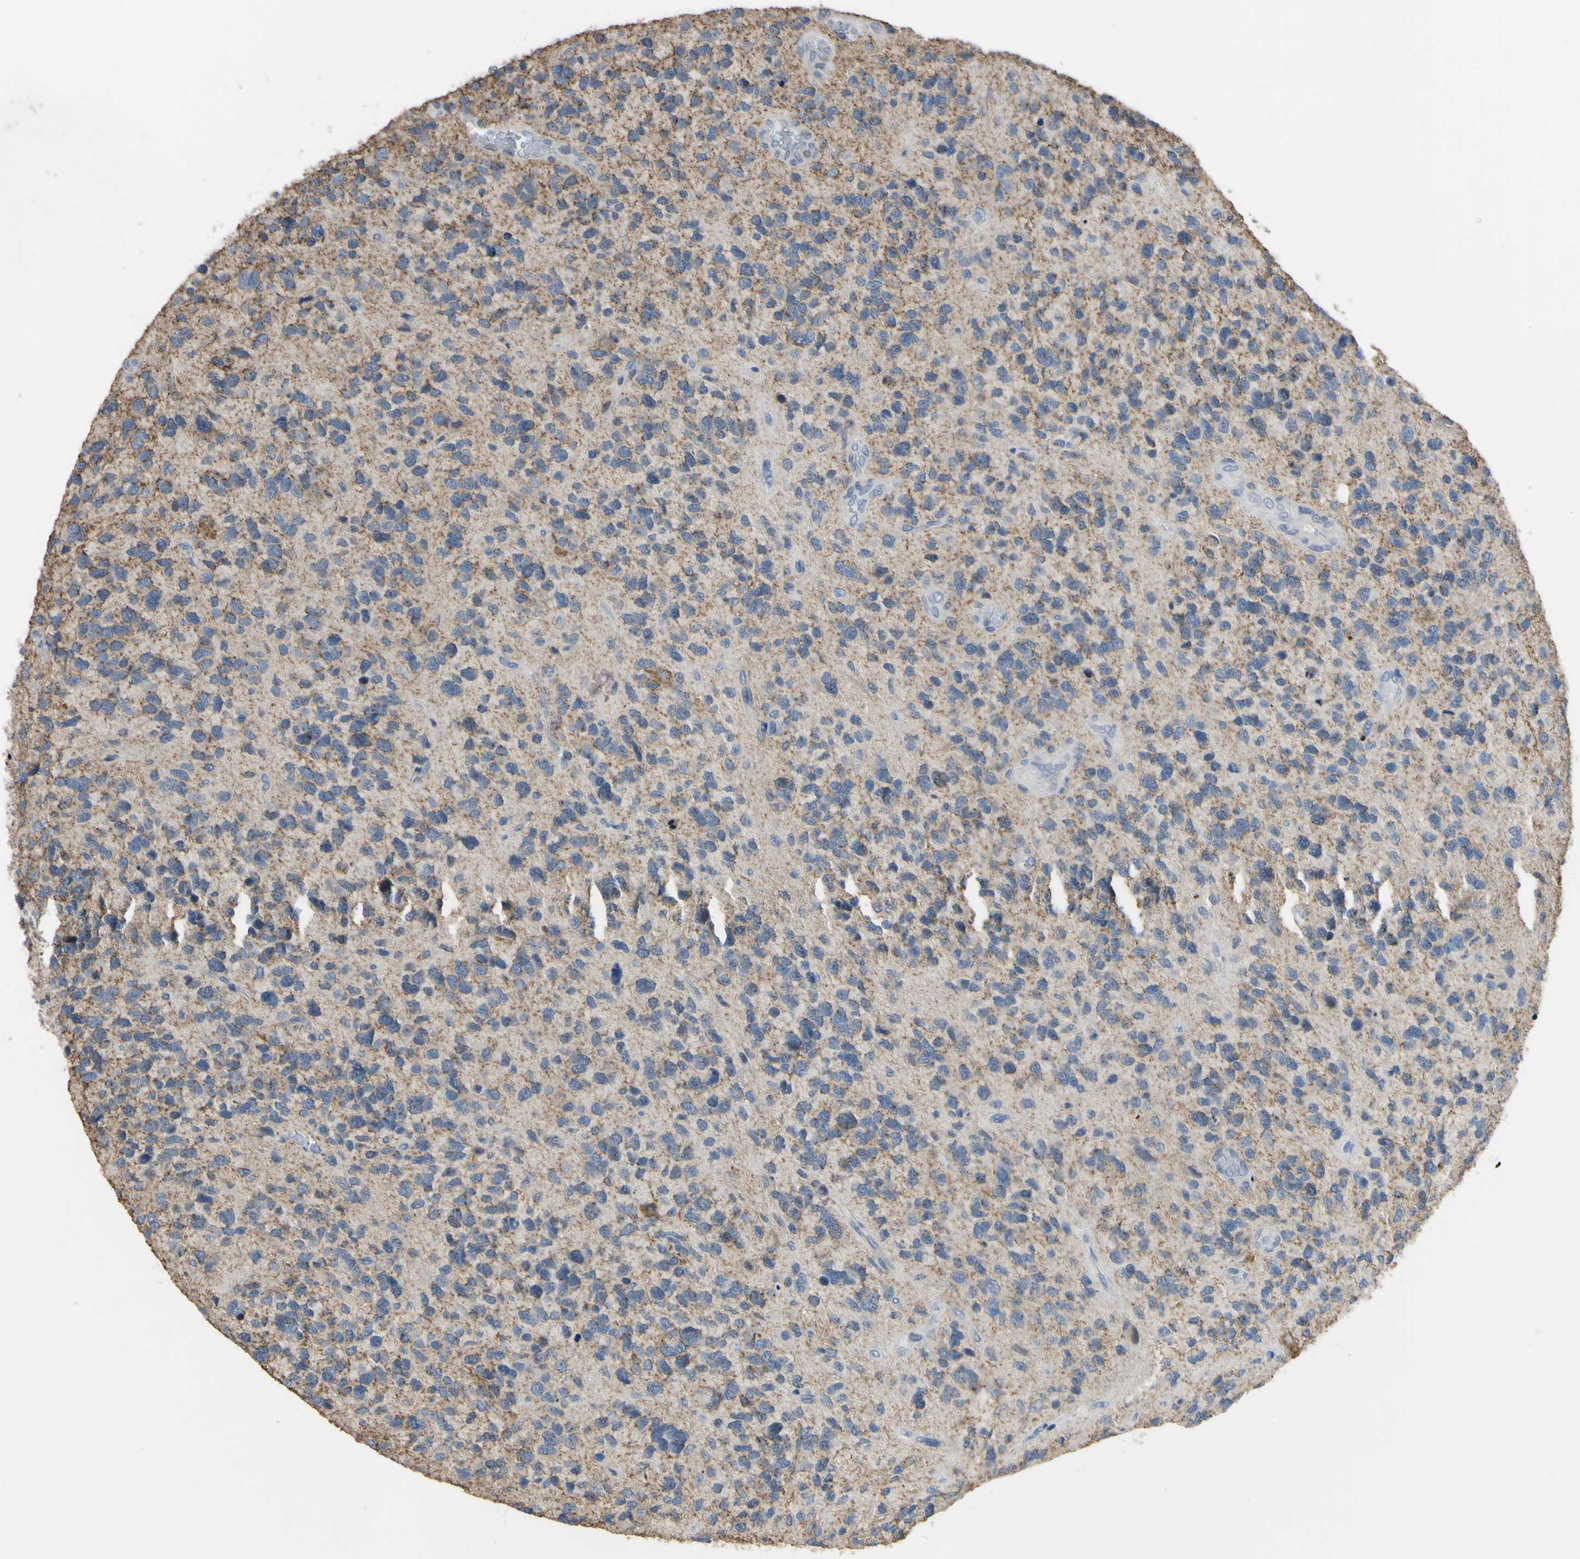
{"staining": {"intensity": "moderate", "quantity": ">75%", "location": "cytoplasmic/membranous"}, "tissue": "glioma", "cell_type": "Tumor cells", "image_type": "cancer", "snomed": [{"axis": "morphology", "description": "Glioma, malignant, High grade"}, {"axis": "topography", "description": "Brain"}], "caption": "Malignant glioma (high-grade) stained with immunohistochemistry reveals moderate cytoplasmic/membranous positivity in approximately >75% of tumor cells. The protein of interest is shown in brown color, while the nuclei are stained blue.", "gene": "LHX9", "patient": {"sex": "female", "age": 58}}